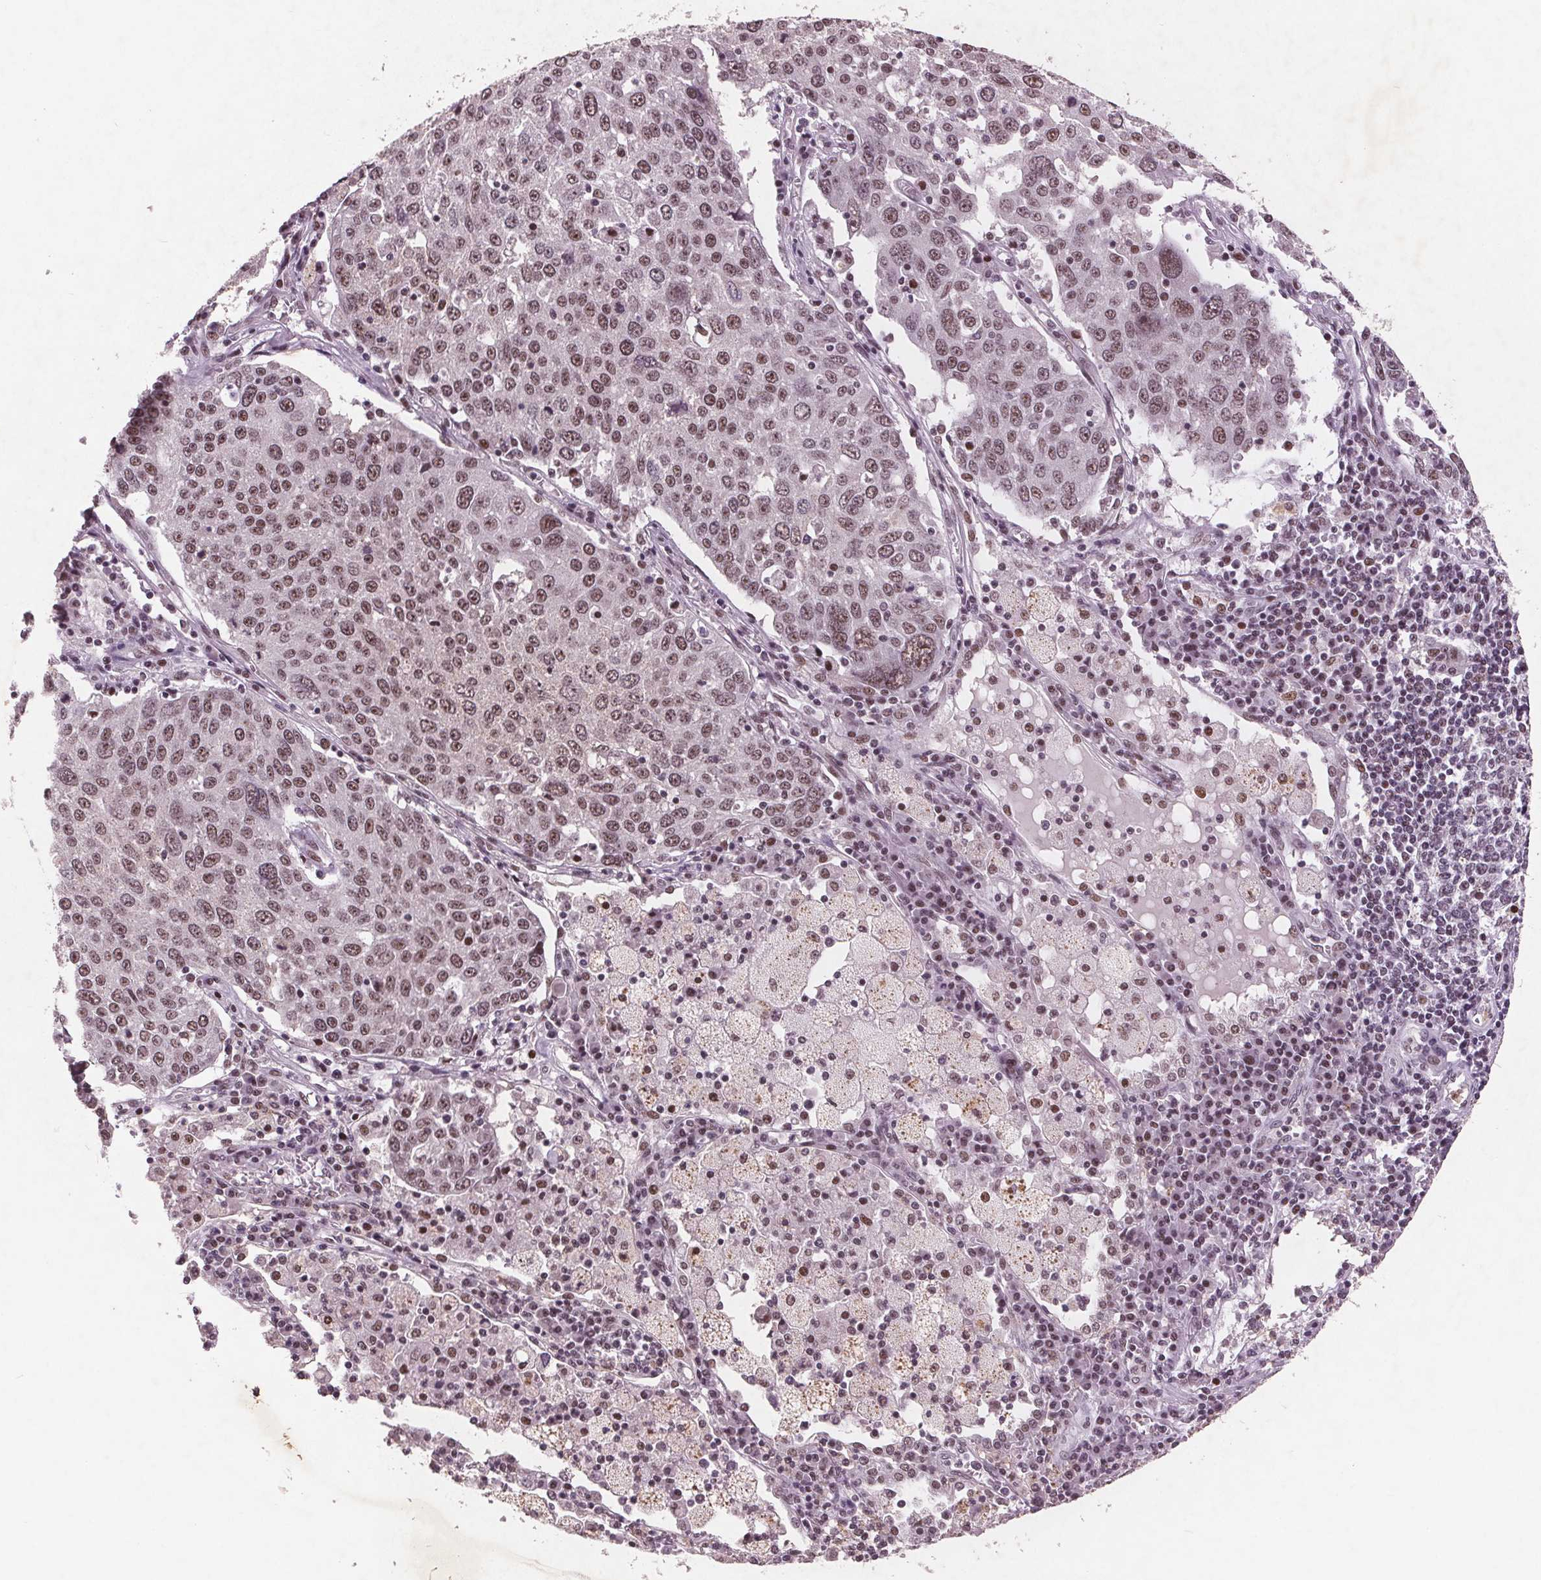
{"staining": {"intensity": "weak", "quantity": ">75%", "location": "nuclear"}, "tissue": "lung cancer", "cell_type": "Tumor cells", "image_type": "cancer", "snomed": [{"axis": "morphology", "description": "Squamous cell carcinoma, NOS"}, {"axis": "topography", "description": "Lung"}], "caption": "This is an image of immunohistochemistry staining of lung cancer (squamous cell carcinoma), which shows weak staining in the nuclear of tumor cells.", "gene": "RPS6KA2", "patient": {"sex": "male", "age": 65}}